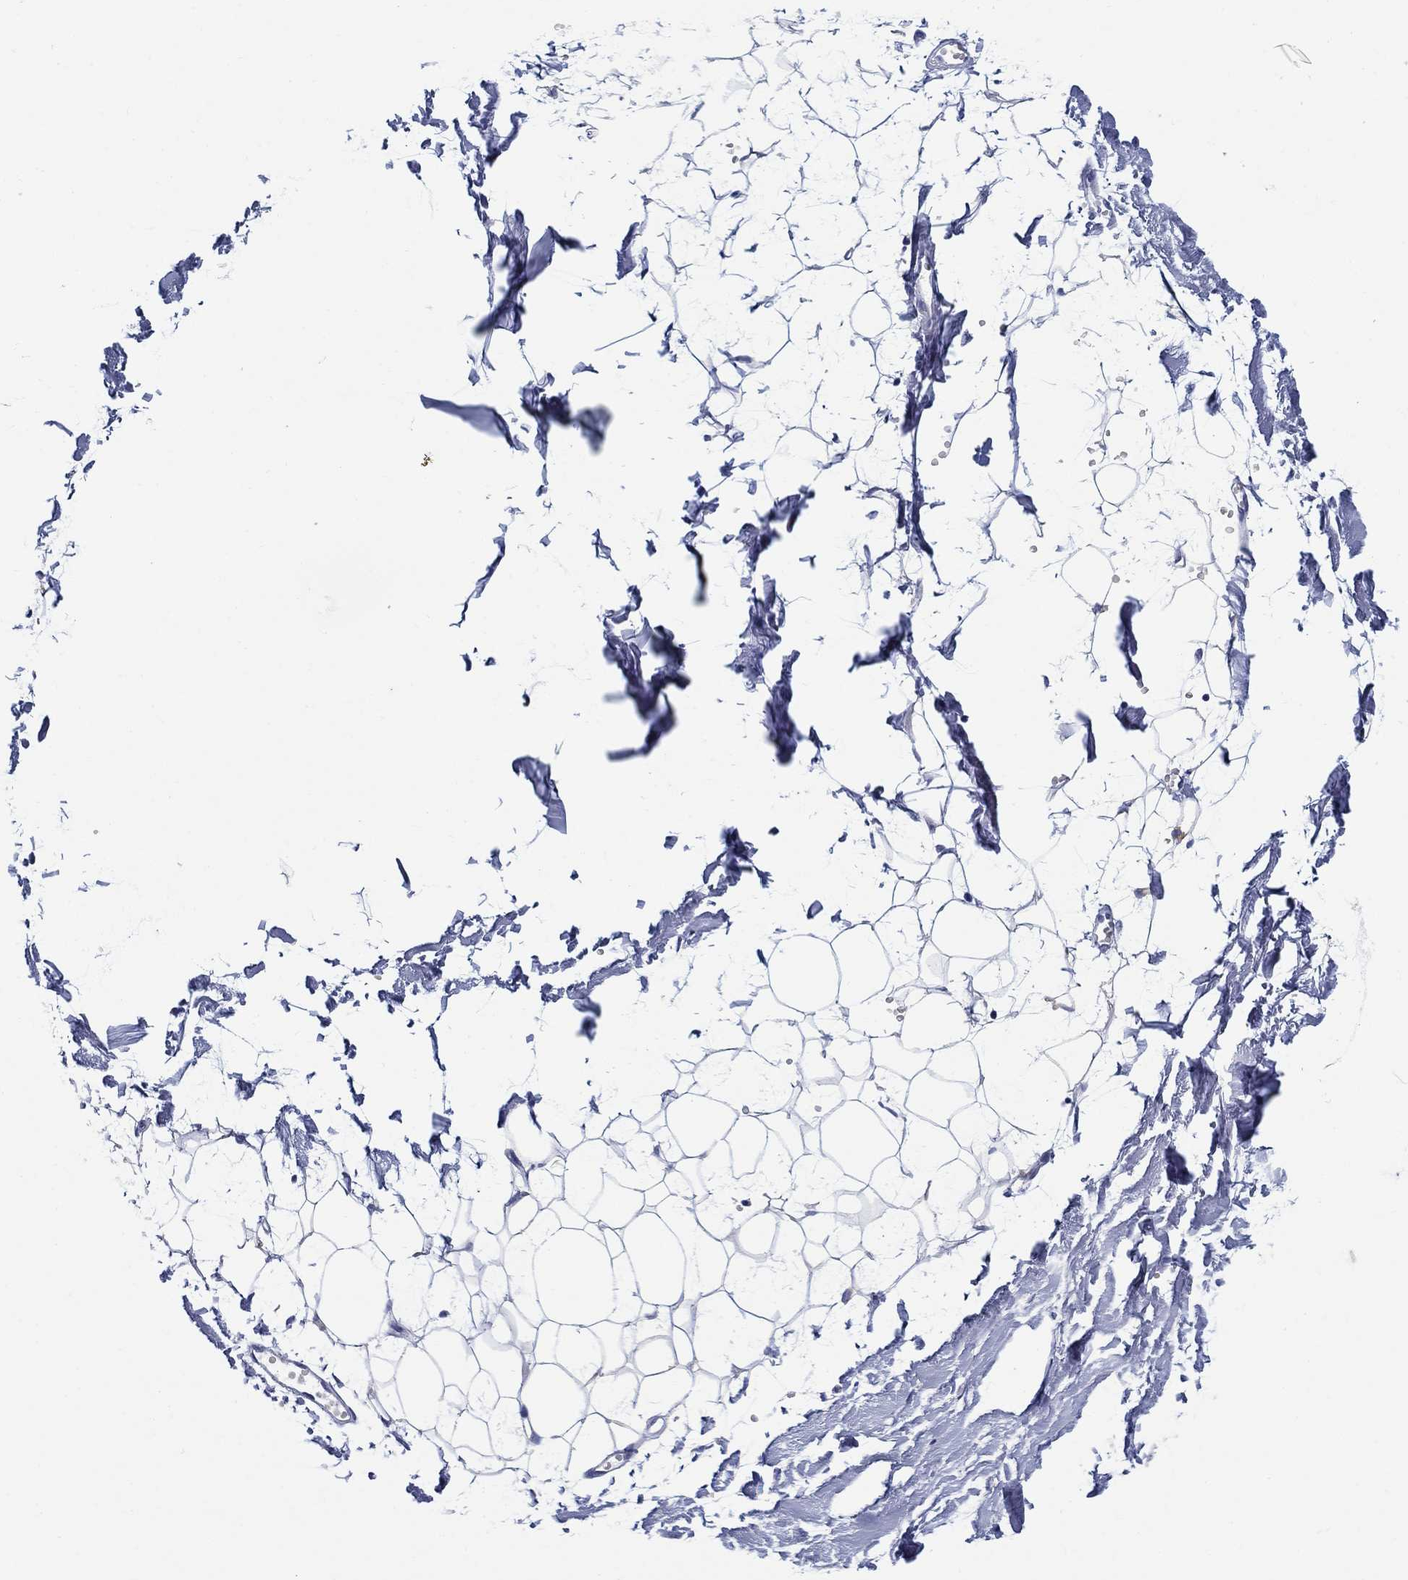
{"staining": {"intensity": "negative", "quantity": "none", "location": "none"}, "tissue": "adipose tissue", "cell_type": "Adipocytes", "image_type": "normal", "snomed": [{"axis": "morphology", "description": "Normal tissue, NOS"}, {"axis": "topography", "description": "Skin"}, {"axis": "topography", "description": "Peripheral nerve tissue"}], "caption": "Immunohistochemistry of benign adipose tissue exhibits no staining in adipocytes.", "gene": "CLUL1", "patient": {"sex": "female", "age": 56}}